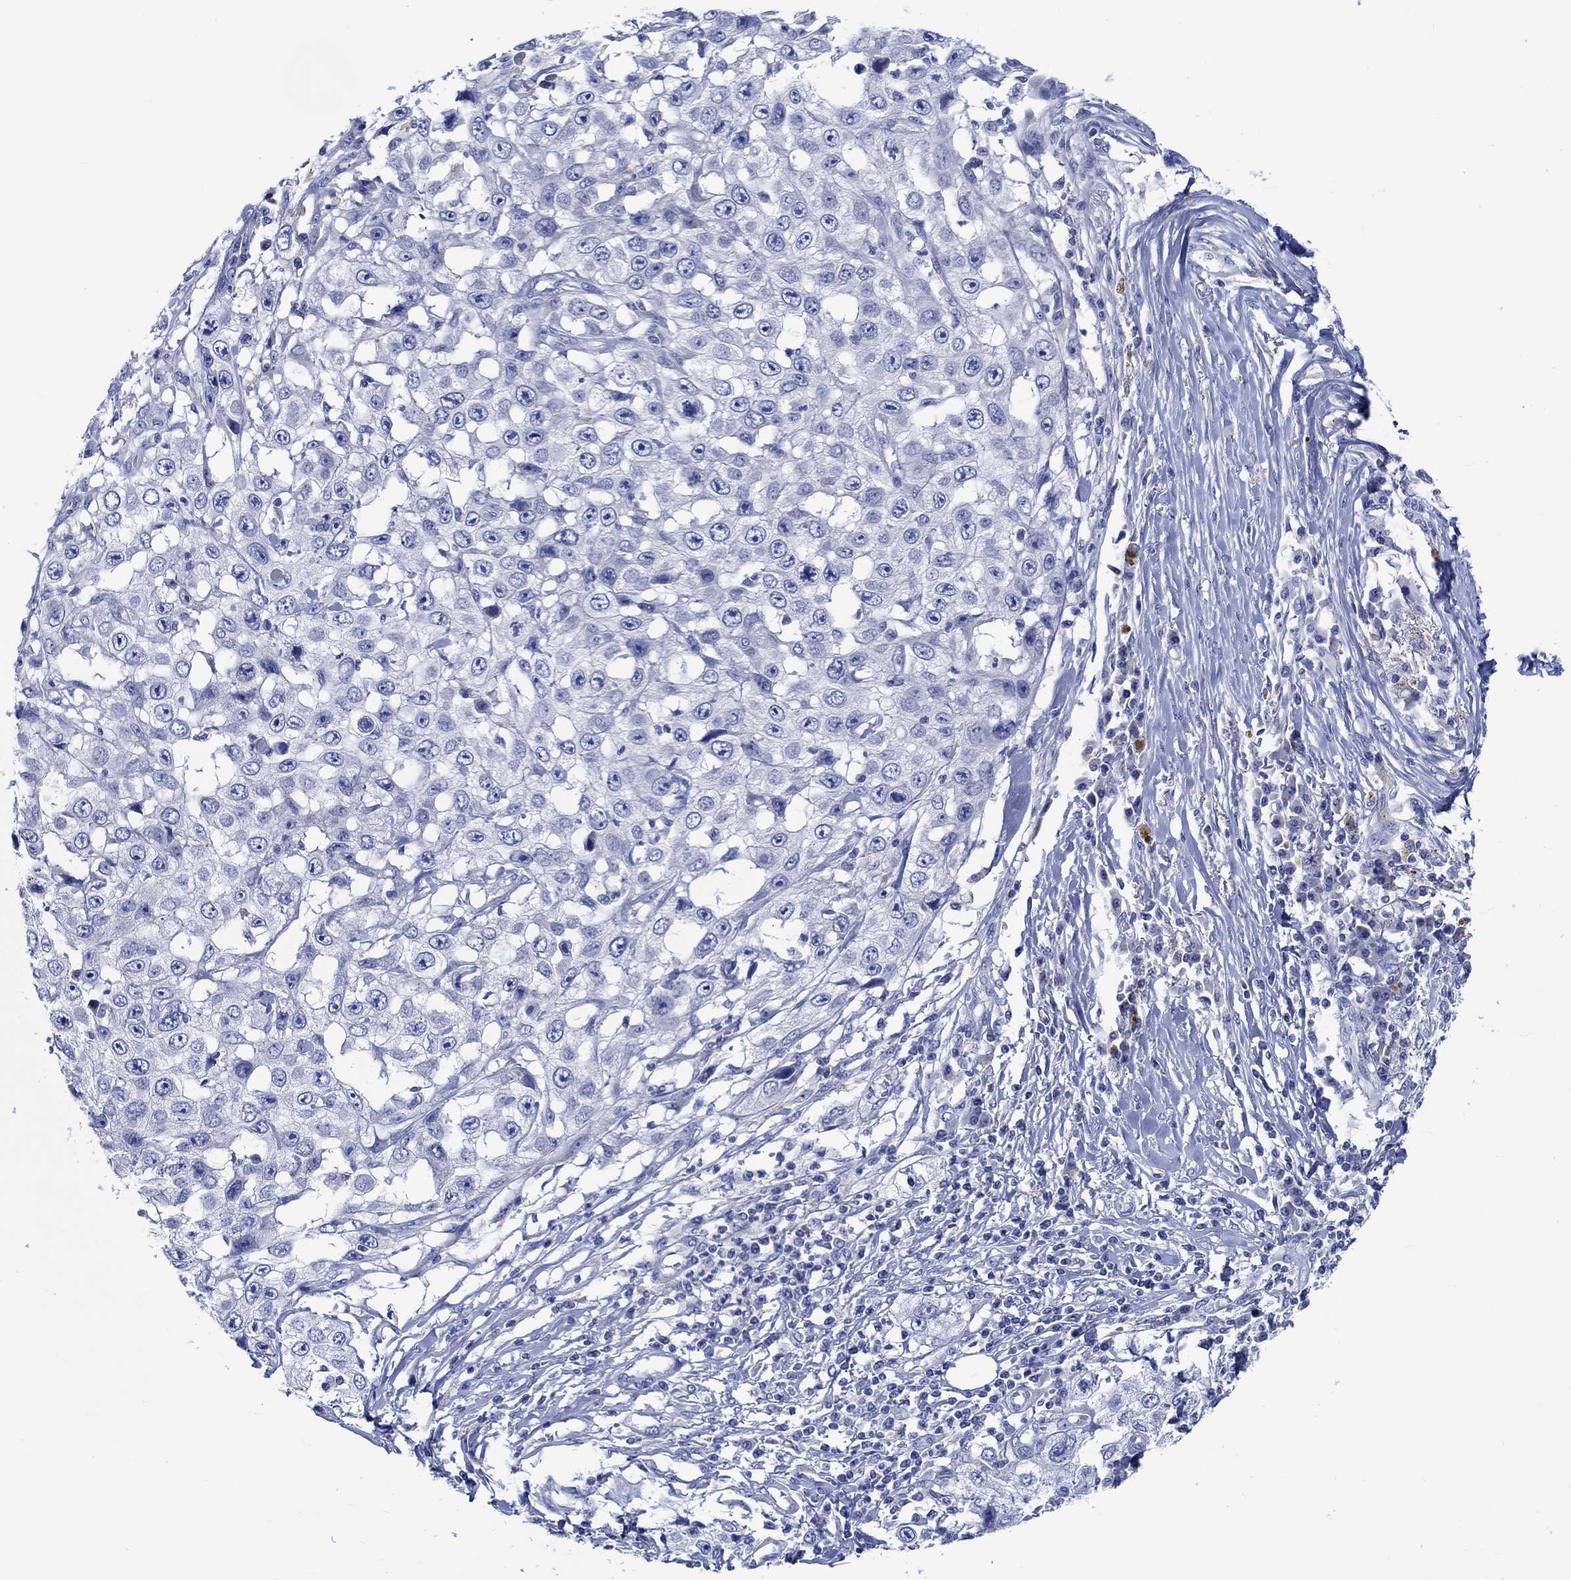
{"staining": {"intensity": "negative", "quantity": "none", "location": "none"}, "tissue": "skin cancer", "cell_type": "Tumor cells", "image_type": "cancer", "snomed": [{"axis": "morphology", "description": "Squamous cell carcinoma, NOS"}, {"axis": "topography", "description": "Skin"}], "caption": "A high-resolution histopathology image shows immunohistochemistry staining of skin cancer (squamous cell carcinoma), which demonstrates no significant positivity in tumor cells.", "gene": "PTPRN2", "patient": {"sex": "male", "age": 82}}